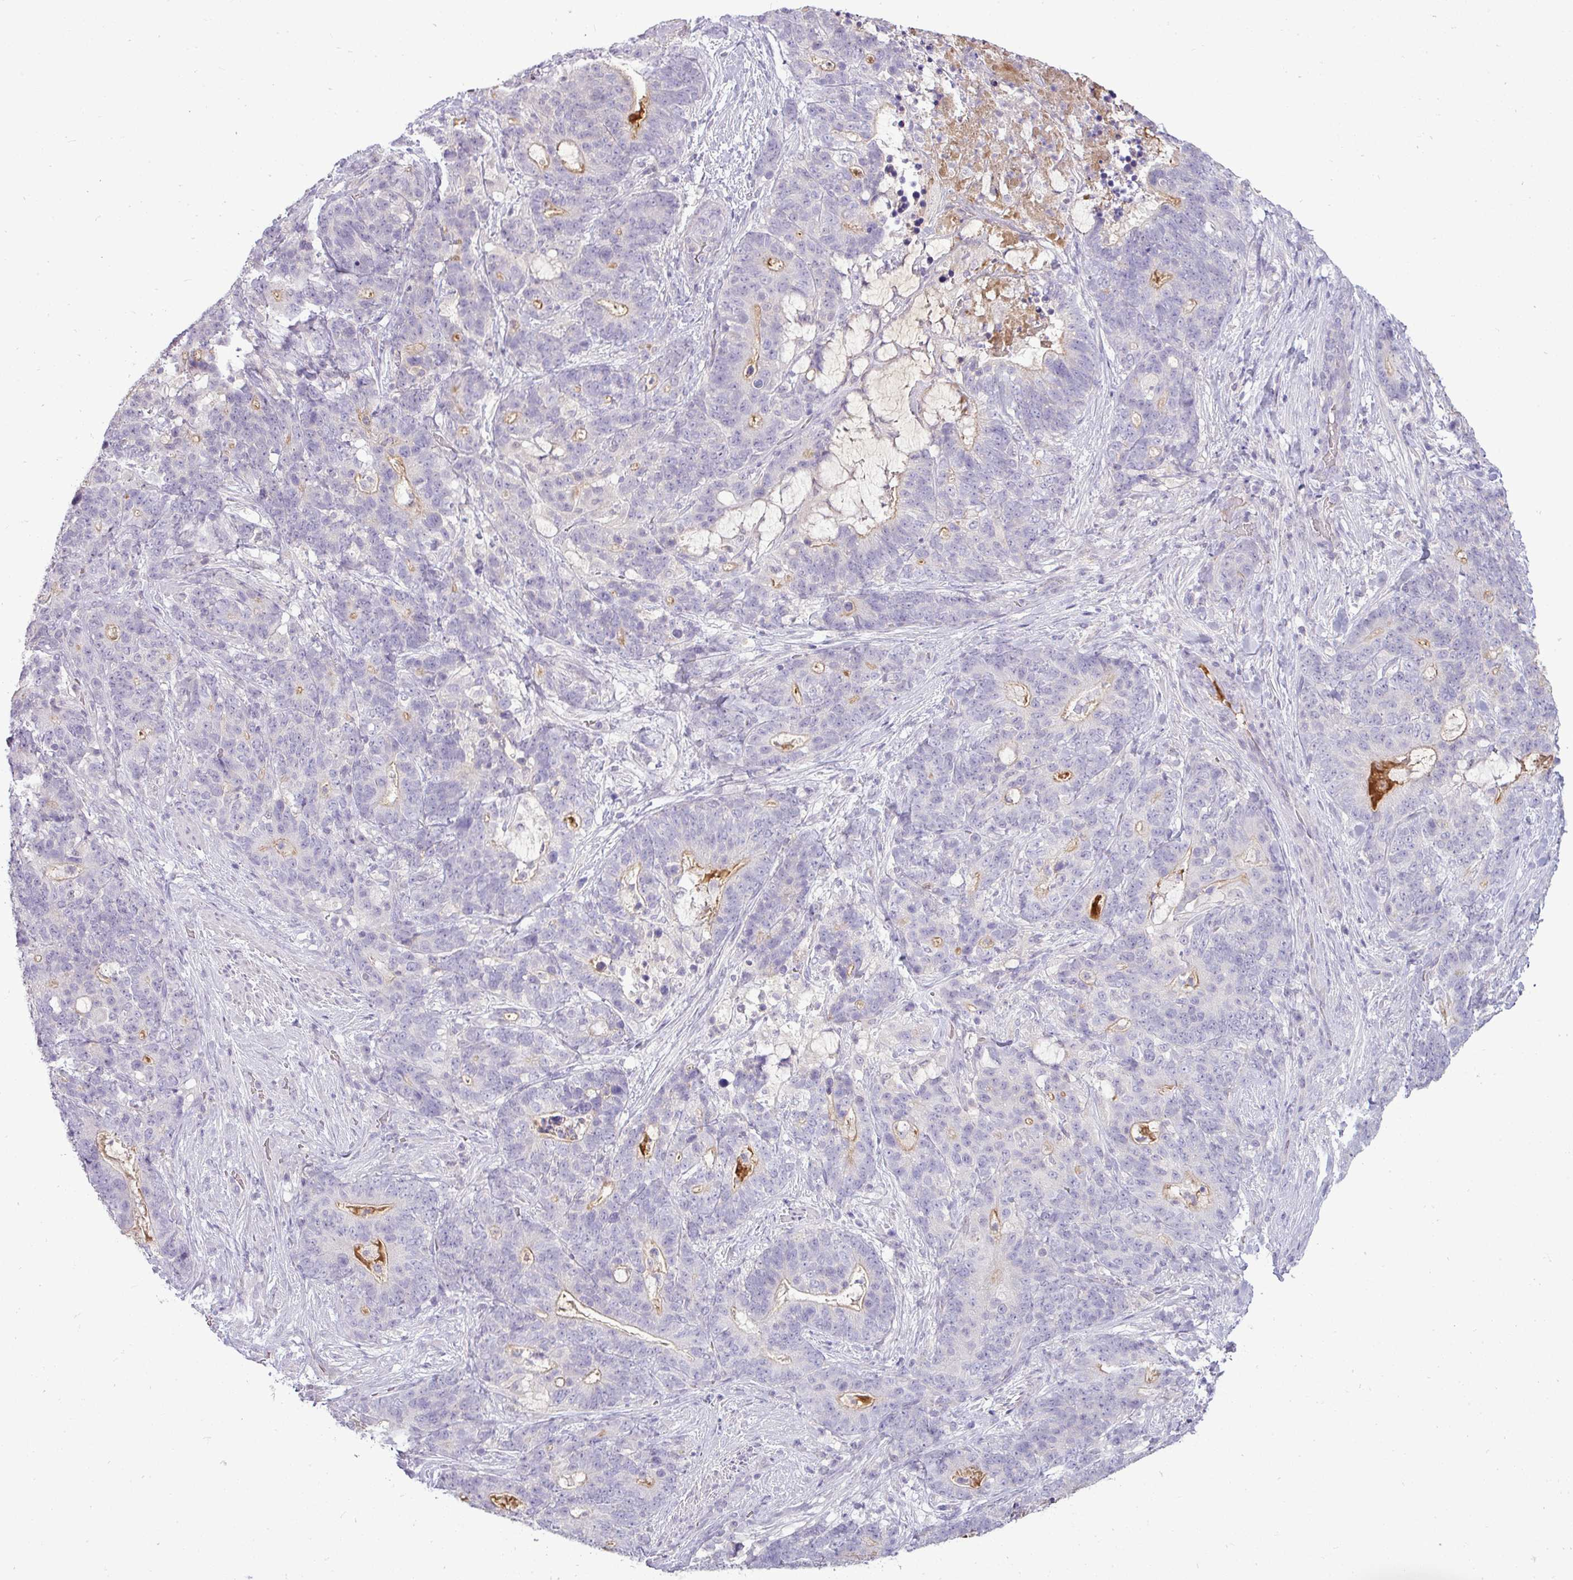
{"staining": {"intensity": "negative", "quantity": "none", "location": "none"}, "tissue": "stomach cancer", "cell_type": "Tumor cells", "image_type": "cancer", "snomed": [{"axis": "morphology", "description": "Normal tissue, NOS"}, {"axis": "morphology", "description": "Adenocarcinoma, NOS"}, {"axis": "topography", "description": "Stomach"}], "caption": "DAB (3,3'-diaminobenzidine) immunohistochemical staining of adenocarcinoma (stomach) shows no significant staining in tumor cells. (DAB immunohistochemistry with hematoxylin counter stain).", "gene": "APOM", "patient": {"sex": "female", "age": 64}}